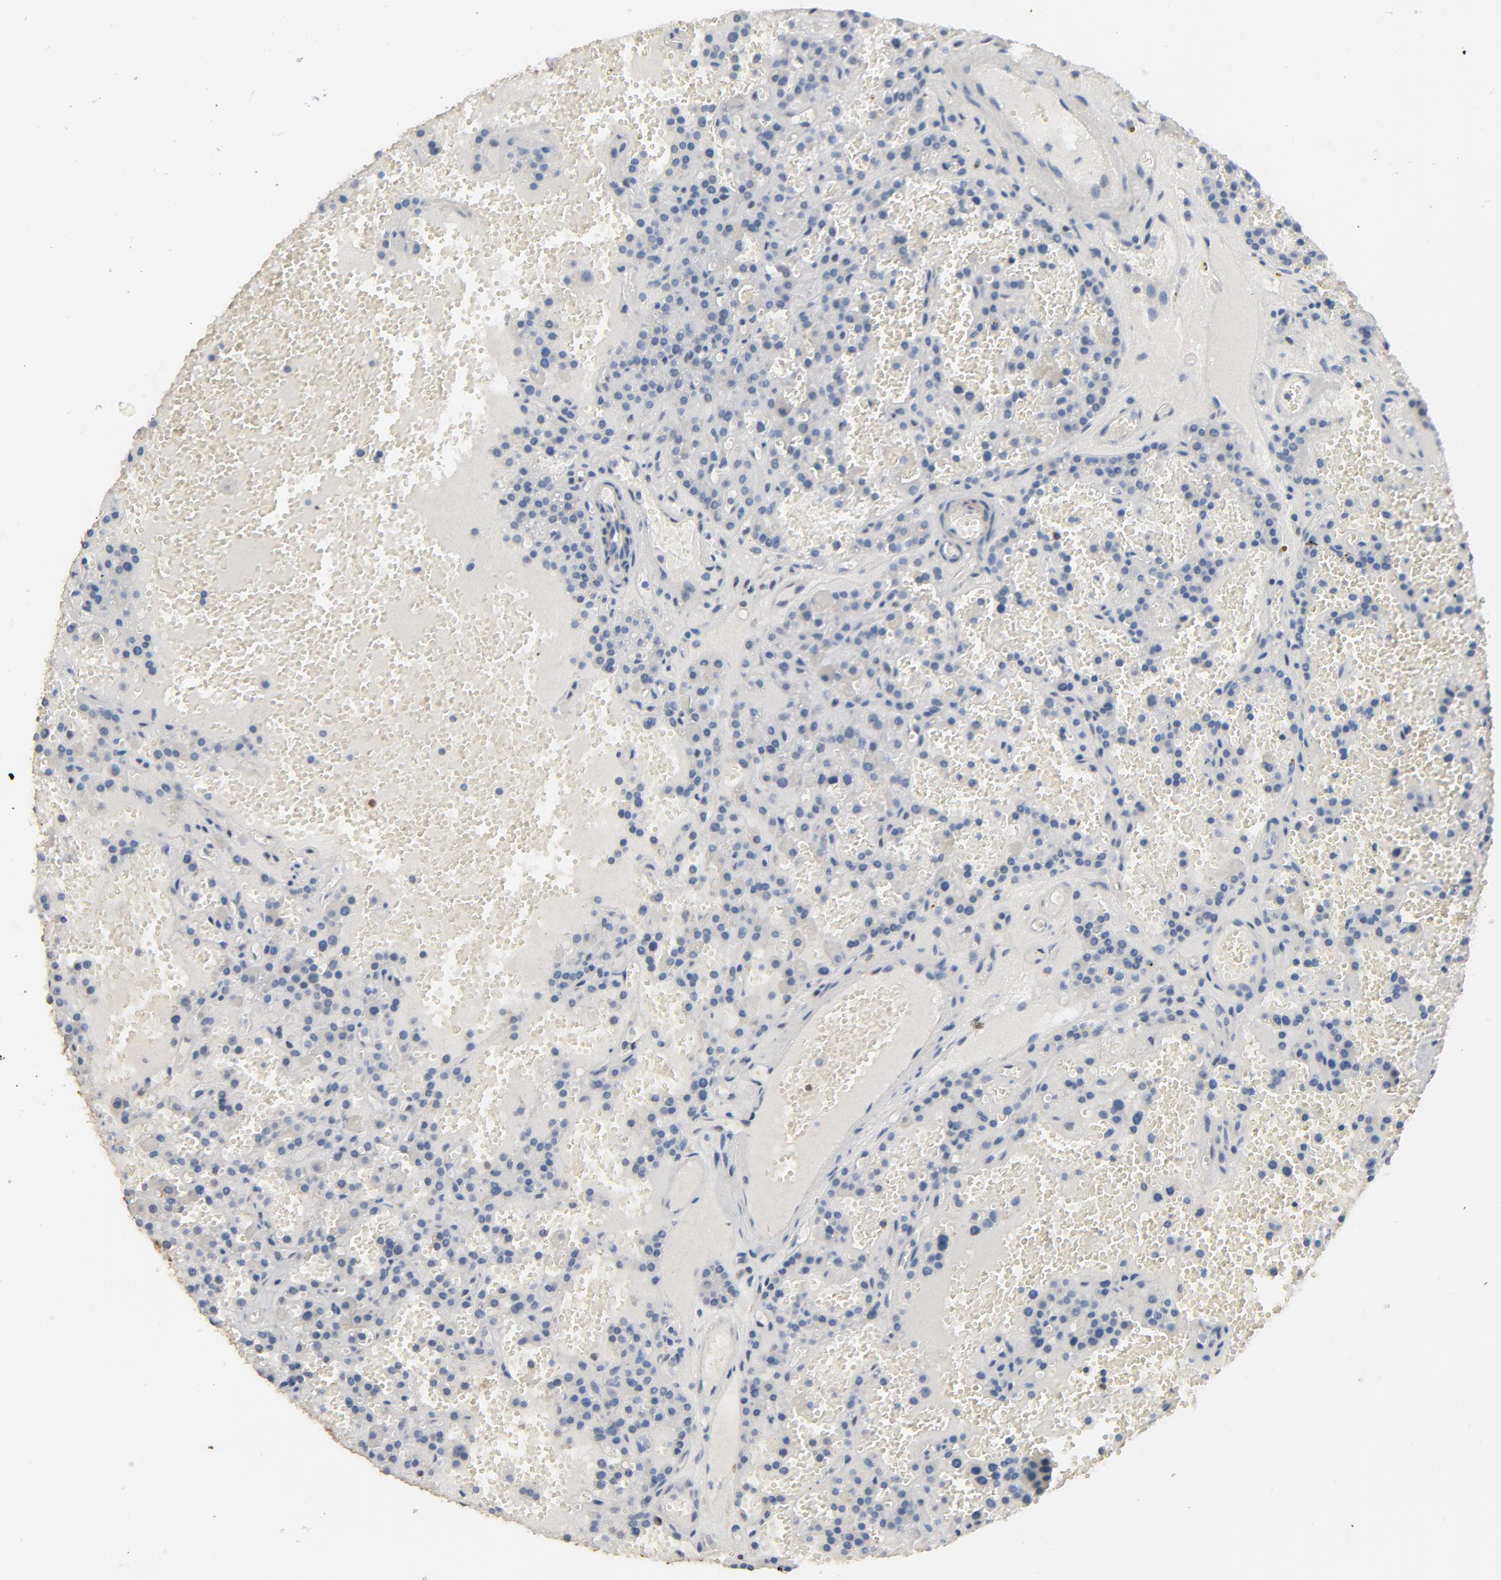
{"staining": {"intensity": "negative", "quantity": "none", "location": "none"}, "tissue": "parathyroid gland", "cell_type": "Glandular cells", "image_type": "normal", "snomed": [{"axis": "morphology", "description": "Normal tissue, NOS"}, {"axis": "topography", "description": "Parathyroid gland"}], "caption": "A photomicrograph of human parathyroid gland is negative for staining in glandular cells. (Stains: DAB (3,3'-diaminobenzidine) IHC with hematoxylin counter stain, Microscopy: brightfield microscopy at high magnification).", "gene": "SKAP1", "patient": {"sex": "male", "age": 25}}